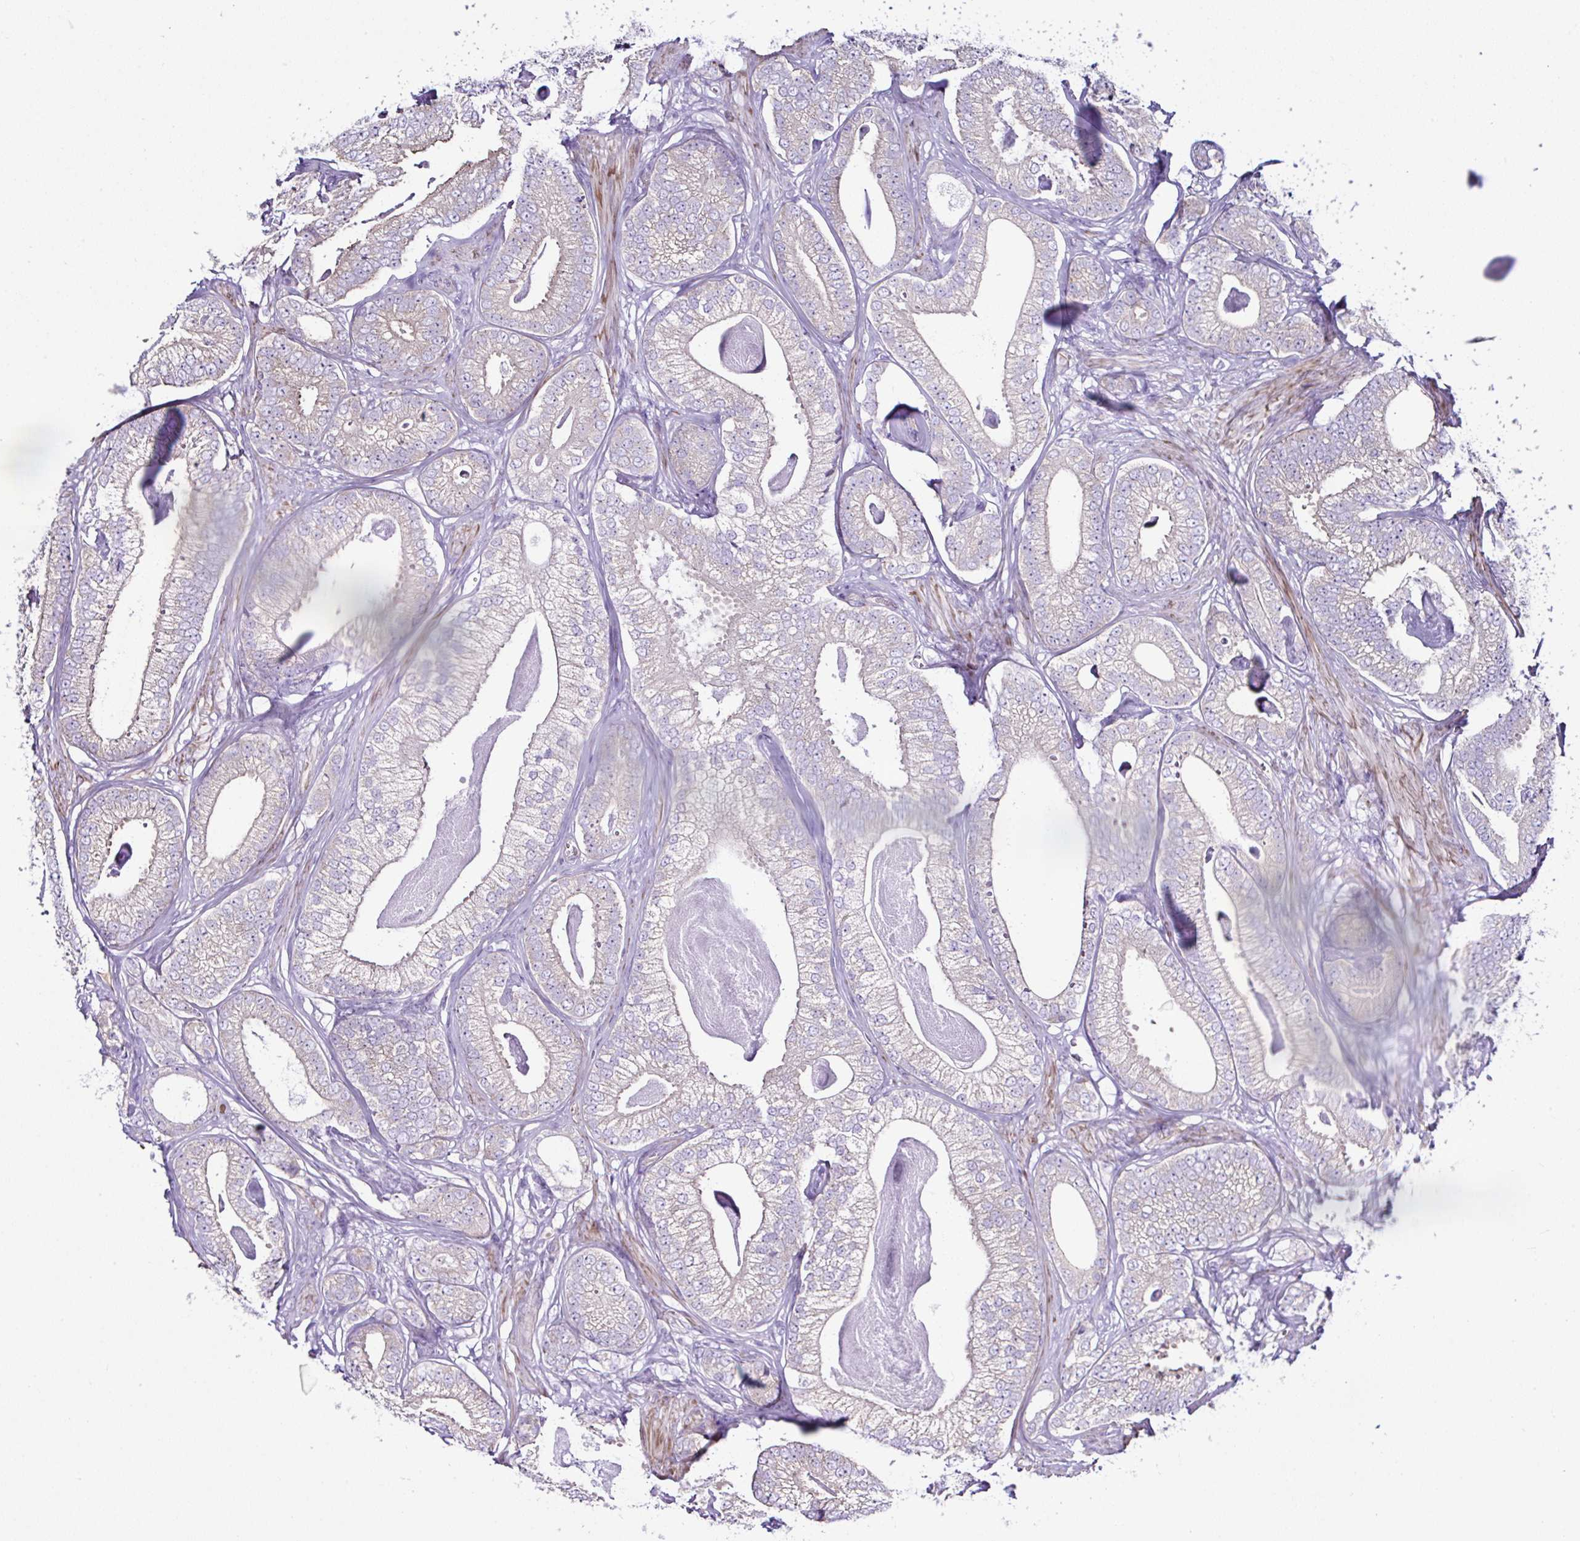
{"staining": {"intensity": "weak", "quantity": "<25%", "location": "cytoplasmic/membranous"}, "tissue": "prostate cancer", "cell_type": "Tumor cells", "image_type": "cancer", "snomed": [{"axis": "morphology", "description": "Adenocarcinoma, Low grade"}, {"axis": "topography", "description": "Prostate"}], "caption": "This is an immunohistochemistry photomicrograph of prostate adenocarcinoma (low-grade). There is no expression in tumor cells.", "gene": "OR4P4", "patient": {"sex": "male", "age": 63}}